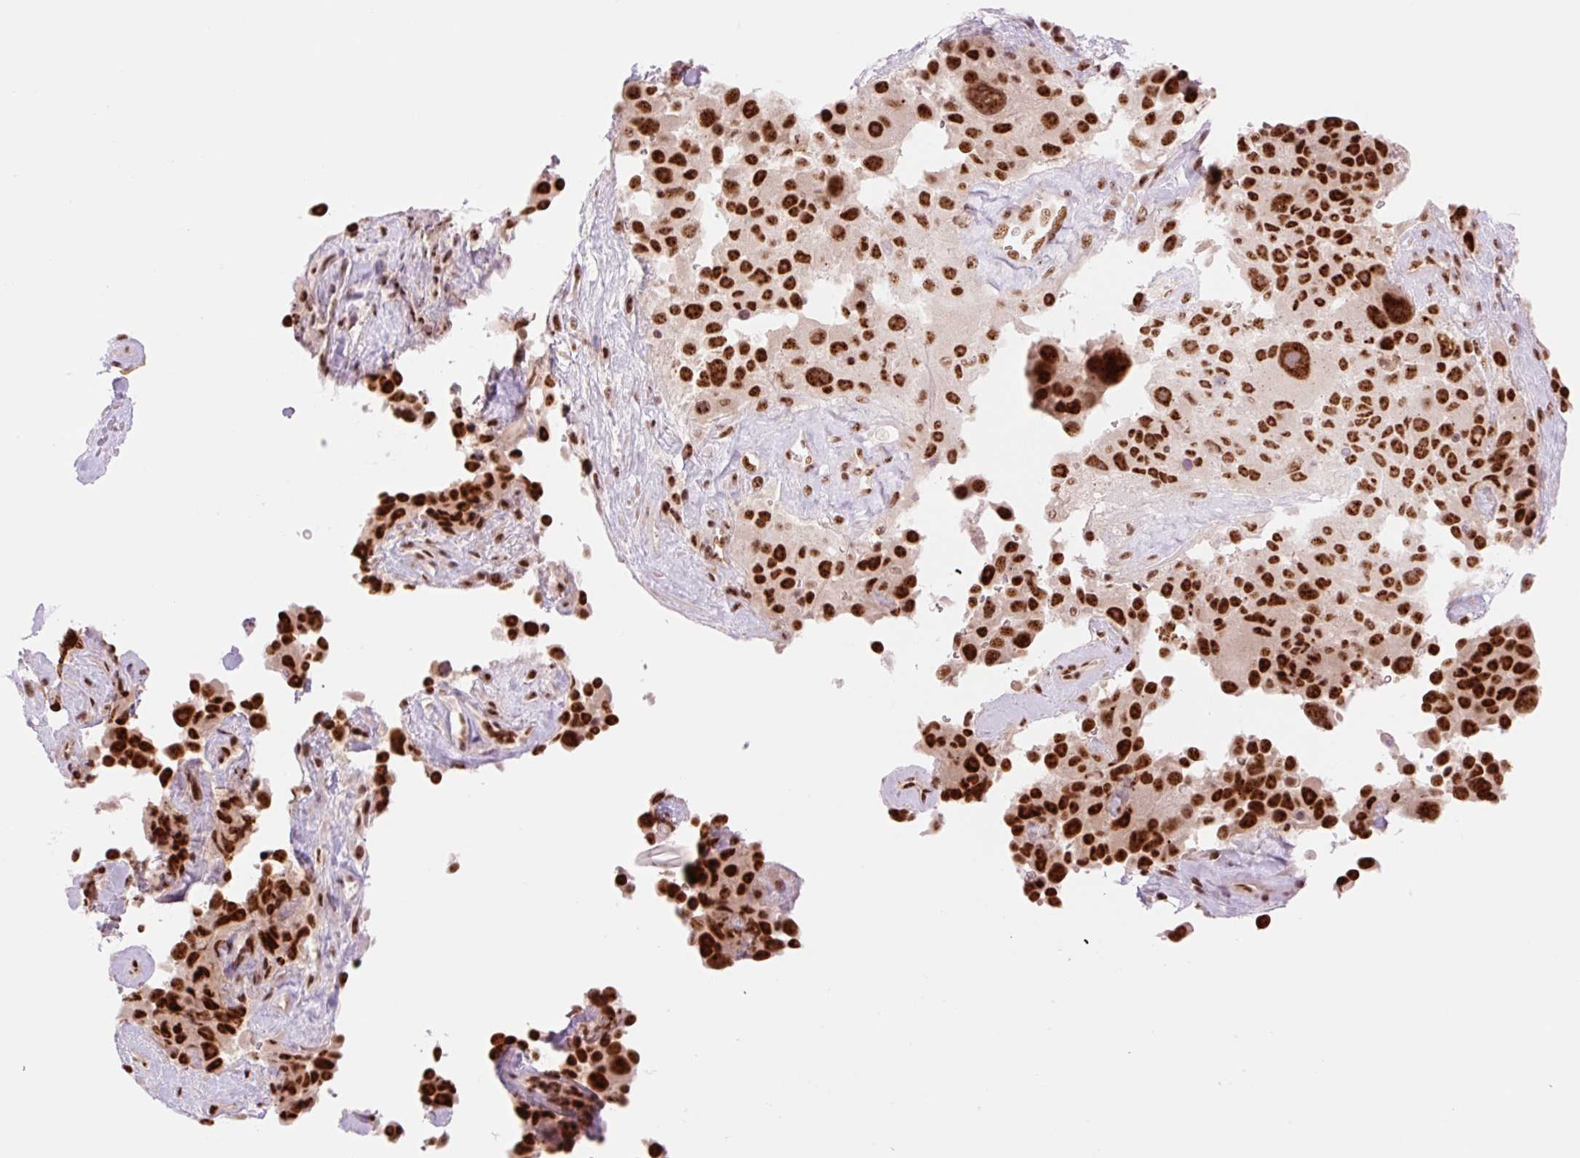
{"staining": {"intensity": "strong", "quantity": ">75%", "location": "nuclear"}, "tissue": "melanoma", "cell_type": "Tumor cells", "image_type": "cancer", "snomed": [{"axis": "morphology", "description": "Malignant melanoma, Metastatic site"}, {"axis": "topography", "description": "Lymph node"}], "caption": "Brown immunohistochemical staining in melanoma reveals strong nuclear positivity in approximately >75% of tumor cells.", "gene": "PRDM11", "patient": {"sex": "male", "age": 62}}